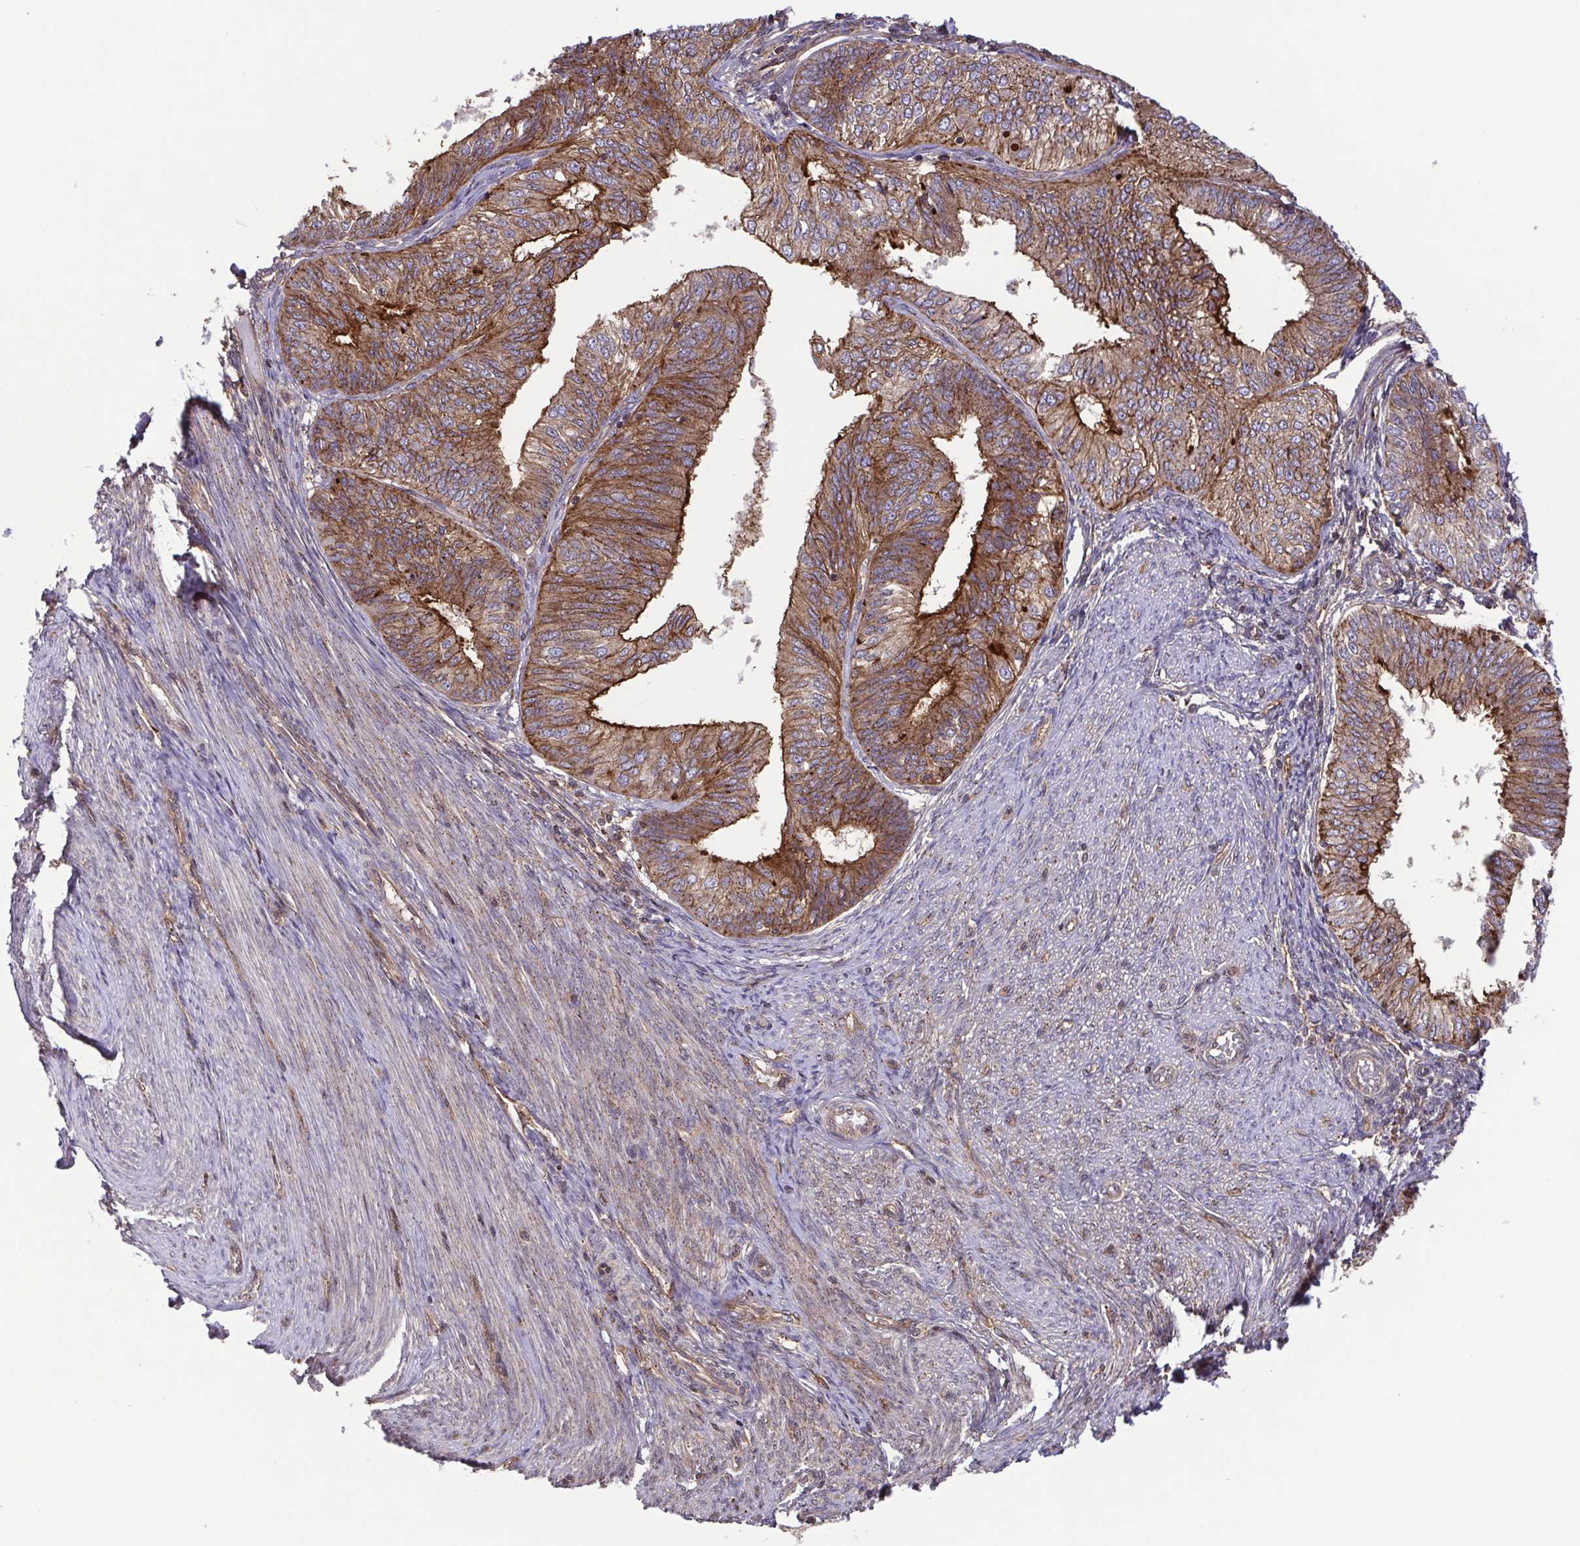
{"staining": {"intensity": "moderate", "quantity": ">75%", "location": "cytoplasmic/membranous"}, "tissue": "endometrial cancer", "cell_type": "Tumor cells", "image_type": "cancer", "snomed": [{"axis": "morphology", "description": "Adenocarcinoma, NOS"}, {"axis": "topography", "description": "Endometrium"}], "caption": "Endometrial adenocarcinoma stained for a protein (brown) displays moderate cytoplasmic/membranous positive staining in about >75% of tumor cells.", "gene": "CHMP1B", "patient": {"sex": "female", "age": 58}}